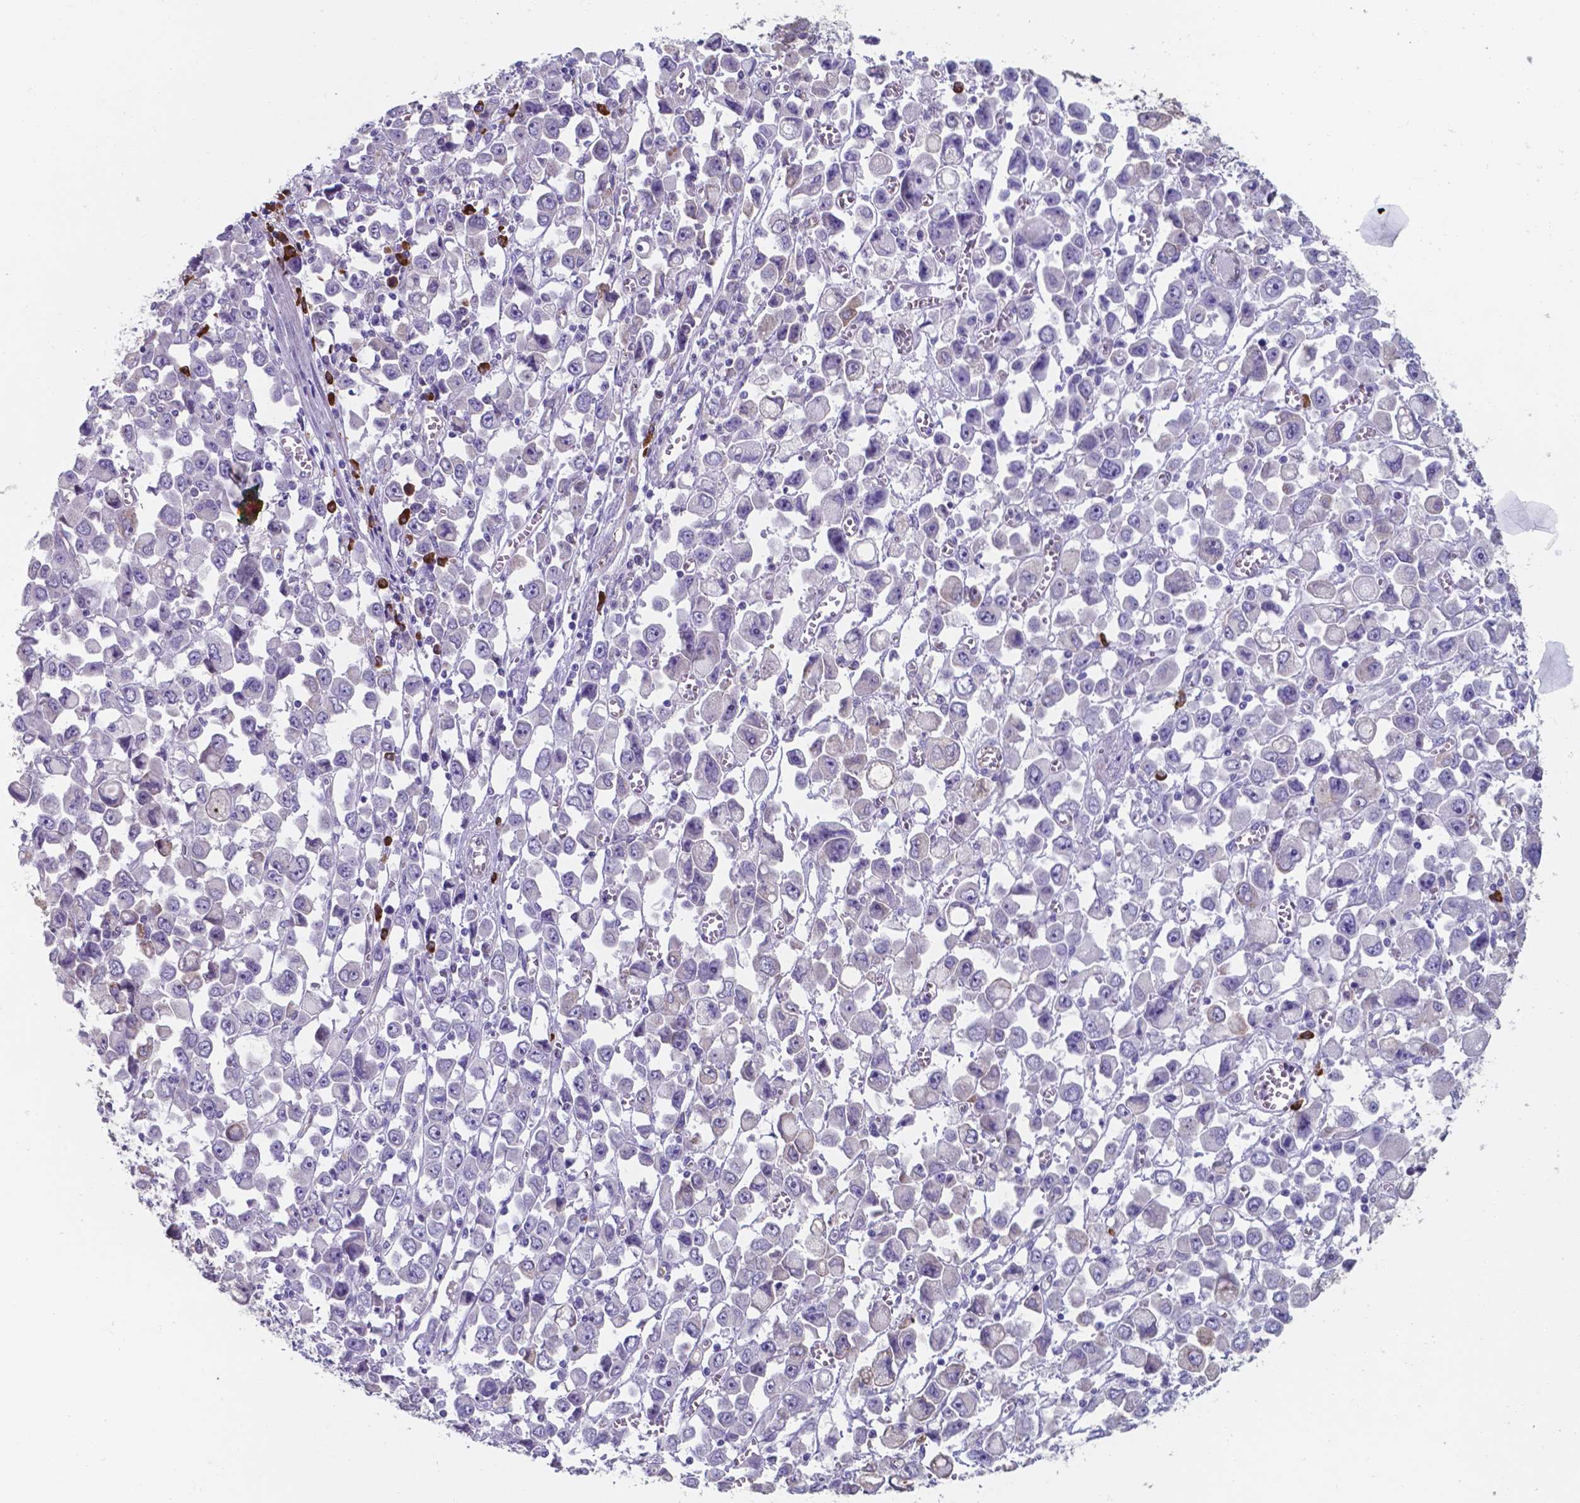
{"staining": {"intensity": "negative", "quantity": "none", "location": "none"}, "tissue": "stomach cancer", "cell_type": "Tumor cells", "image_type": "cancer", "snomed": [{"axis": "morphology", "description": "Adenocarcinoma, NOS"}, {"axis": "topography", "description": "Stomach, upper"}], "caption": "A histopathology image of human stomach cancer is negative for staining in tumor cells.", "gene": "UBE2J1", "patient": {"sex": "male", "age": 70}}